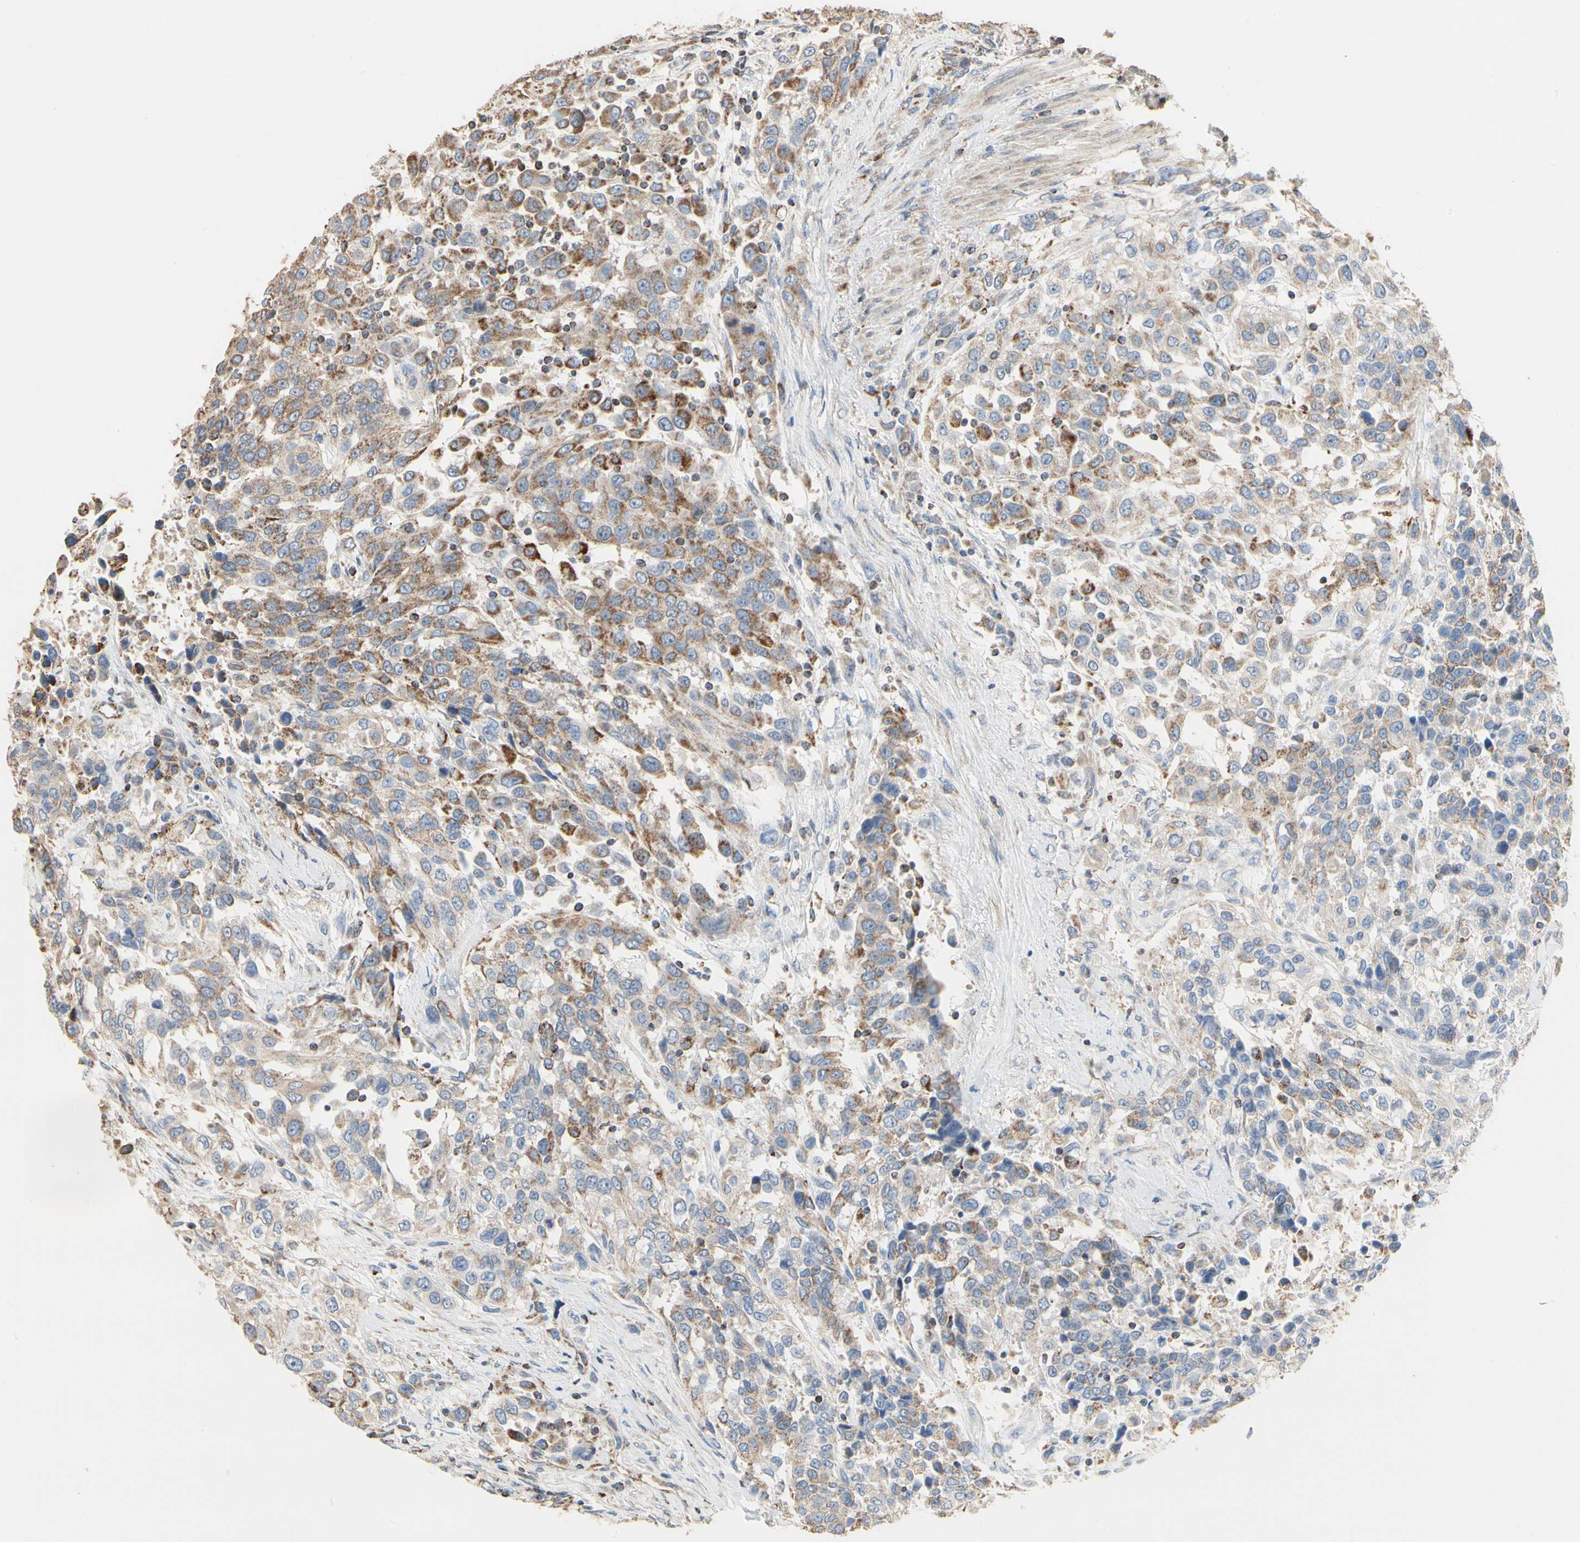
{"staining": {"intensity": "moderate", "quantity": "<25%", "location": "cytoplasmic/membranous"}, "tissue": "urothelial cancer", "cell_type": "Tumor cells", "image_type": "cancer", "snomed": [{"axis": "morphology", "description": "Urothelial carcinoma, High grade"}, {"axis": "topography", "description": "Urinary bladder"}], "caption": "Human urothelial cancer stained for a protein (brown) exhibits moderate cytoplasmic/membranous positive positivity in about <25% of tumor cells.", "gene": "TUBA1A", "patient": {"sex": "female", "age": 80}}